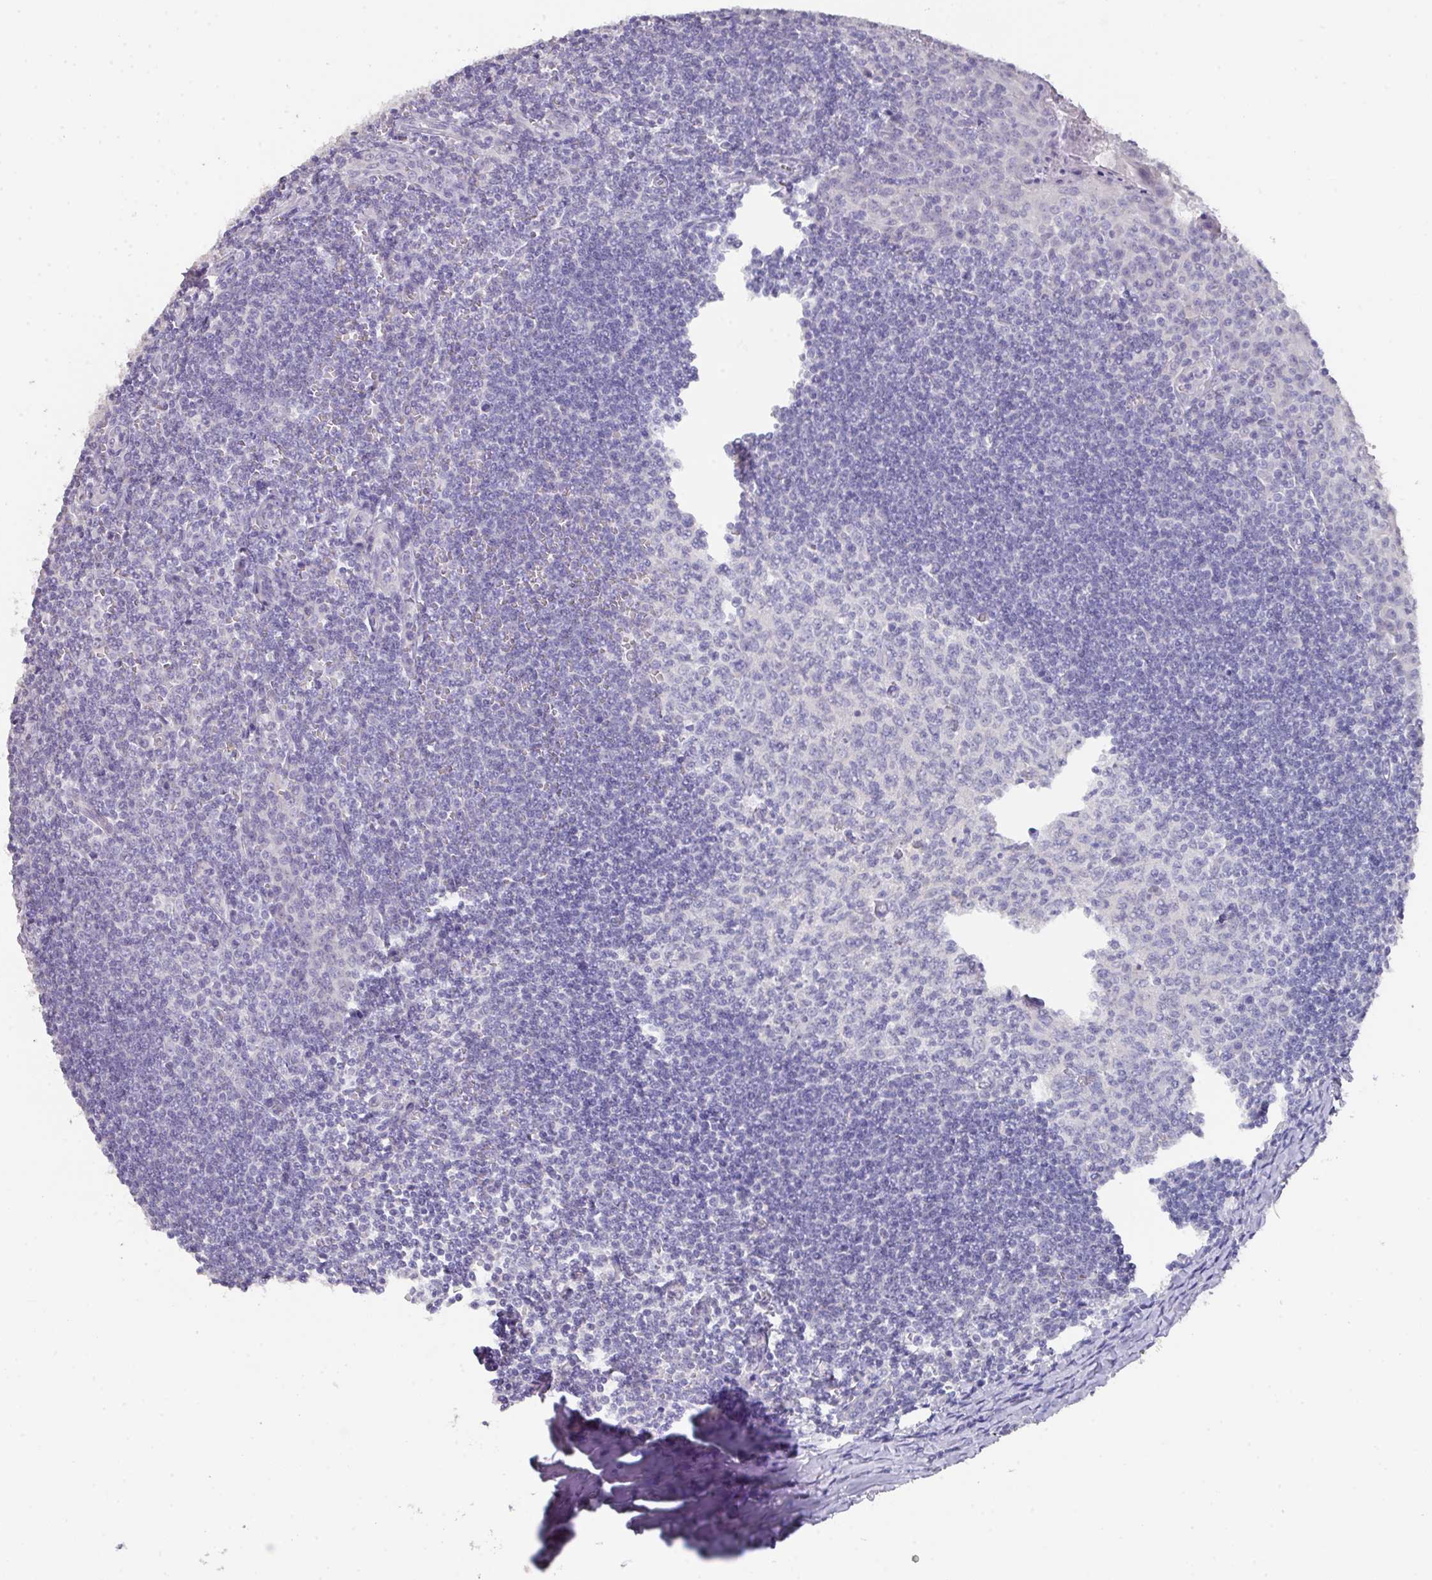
{"staining": {"intensity": "negative", "quantity": "none", "location": "none"}, "tissue": "tonsil", "cell_type": "Germinal center cells", "image_type": "normal", "snomed": [{"axis": "morphology", "description": "Normal tissue, NOS"}, {"axis": "topography", "description": "Tonsil"}], "caption": "Immunohistochemistry of normal human tonsil demonstrates no expression in germinal center cells.", "gene": "DAZ1", "patient": {"sex": "male", "age": 27}}